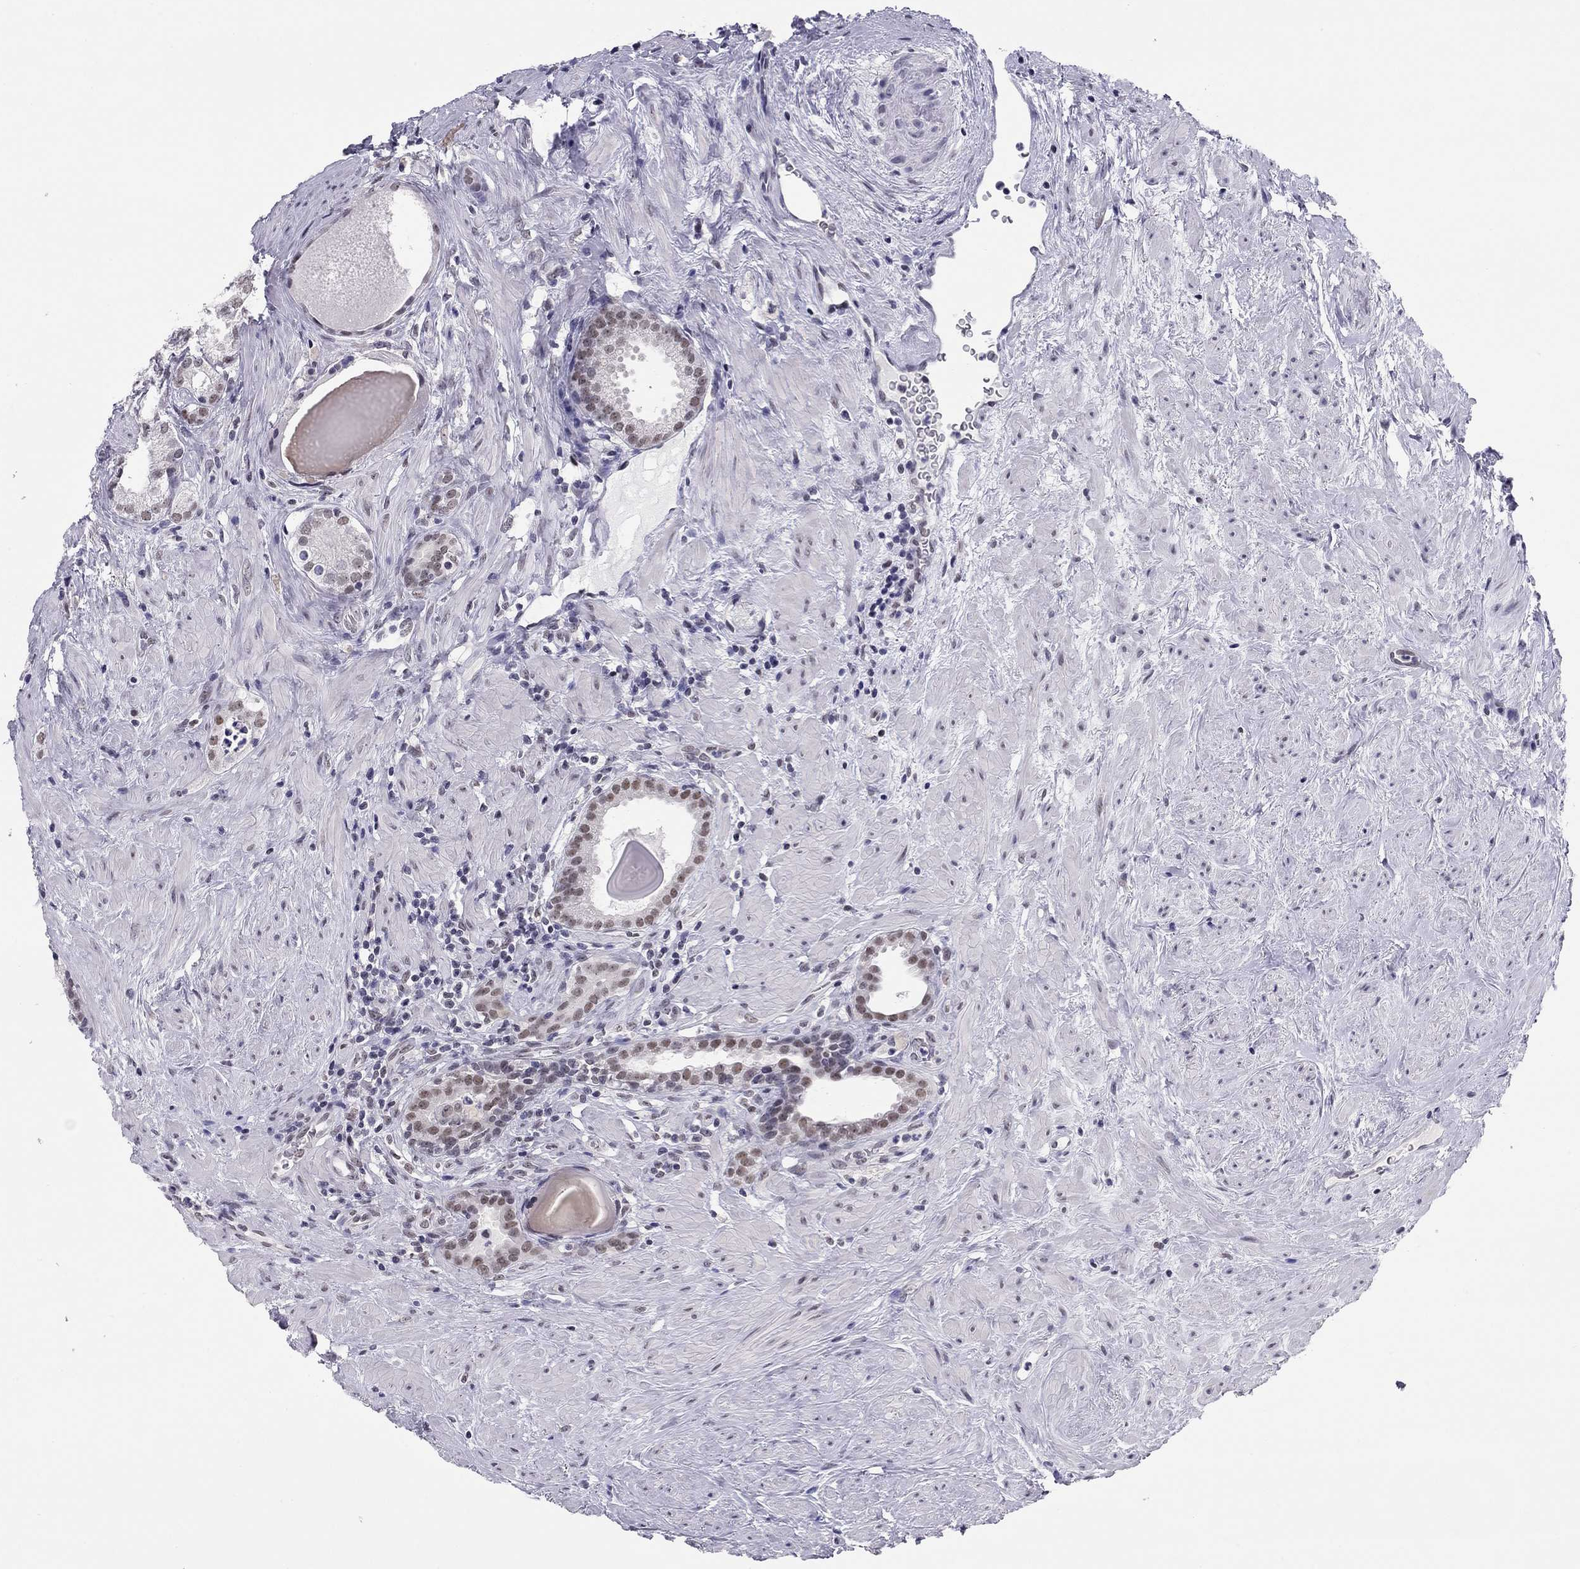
{"staining": {"intensity": "moderate", "quantity": ">75%", "location": "nuclear"}, "tissue": "prostate cancer", "cell_type": "Tumor cells", "image_type": "cancer", "snomed": [{"axis": "morphology", "description": "Adenocarcinoma, NOS"}, {"axis": "morphology", "description": "Adenocarcinoma, High grade"}, {"axis": "topography", "description": "Prostate"}], "caption": "There is medium levels of moderate nuclear positivity in tumor cells of prostate adenocarcinoma, as demonstrated by immunohistochemical staining (brown color).", "gene": "DOT1L", "patient": {"sex": "male", "age": 64}}